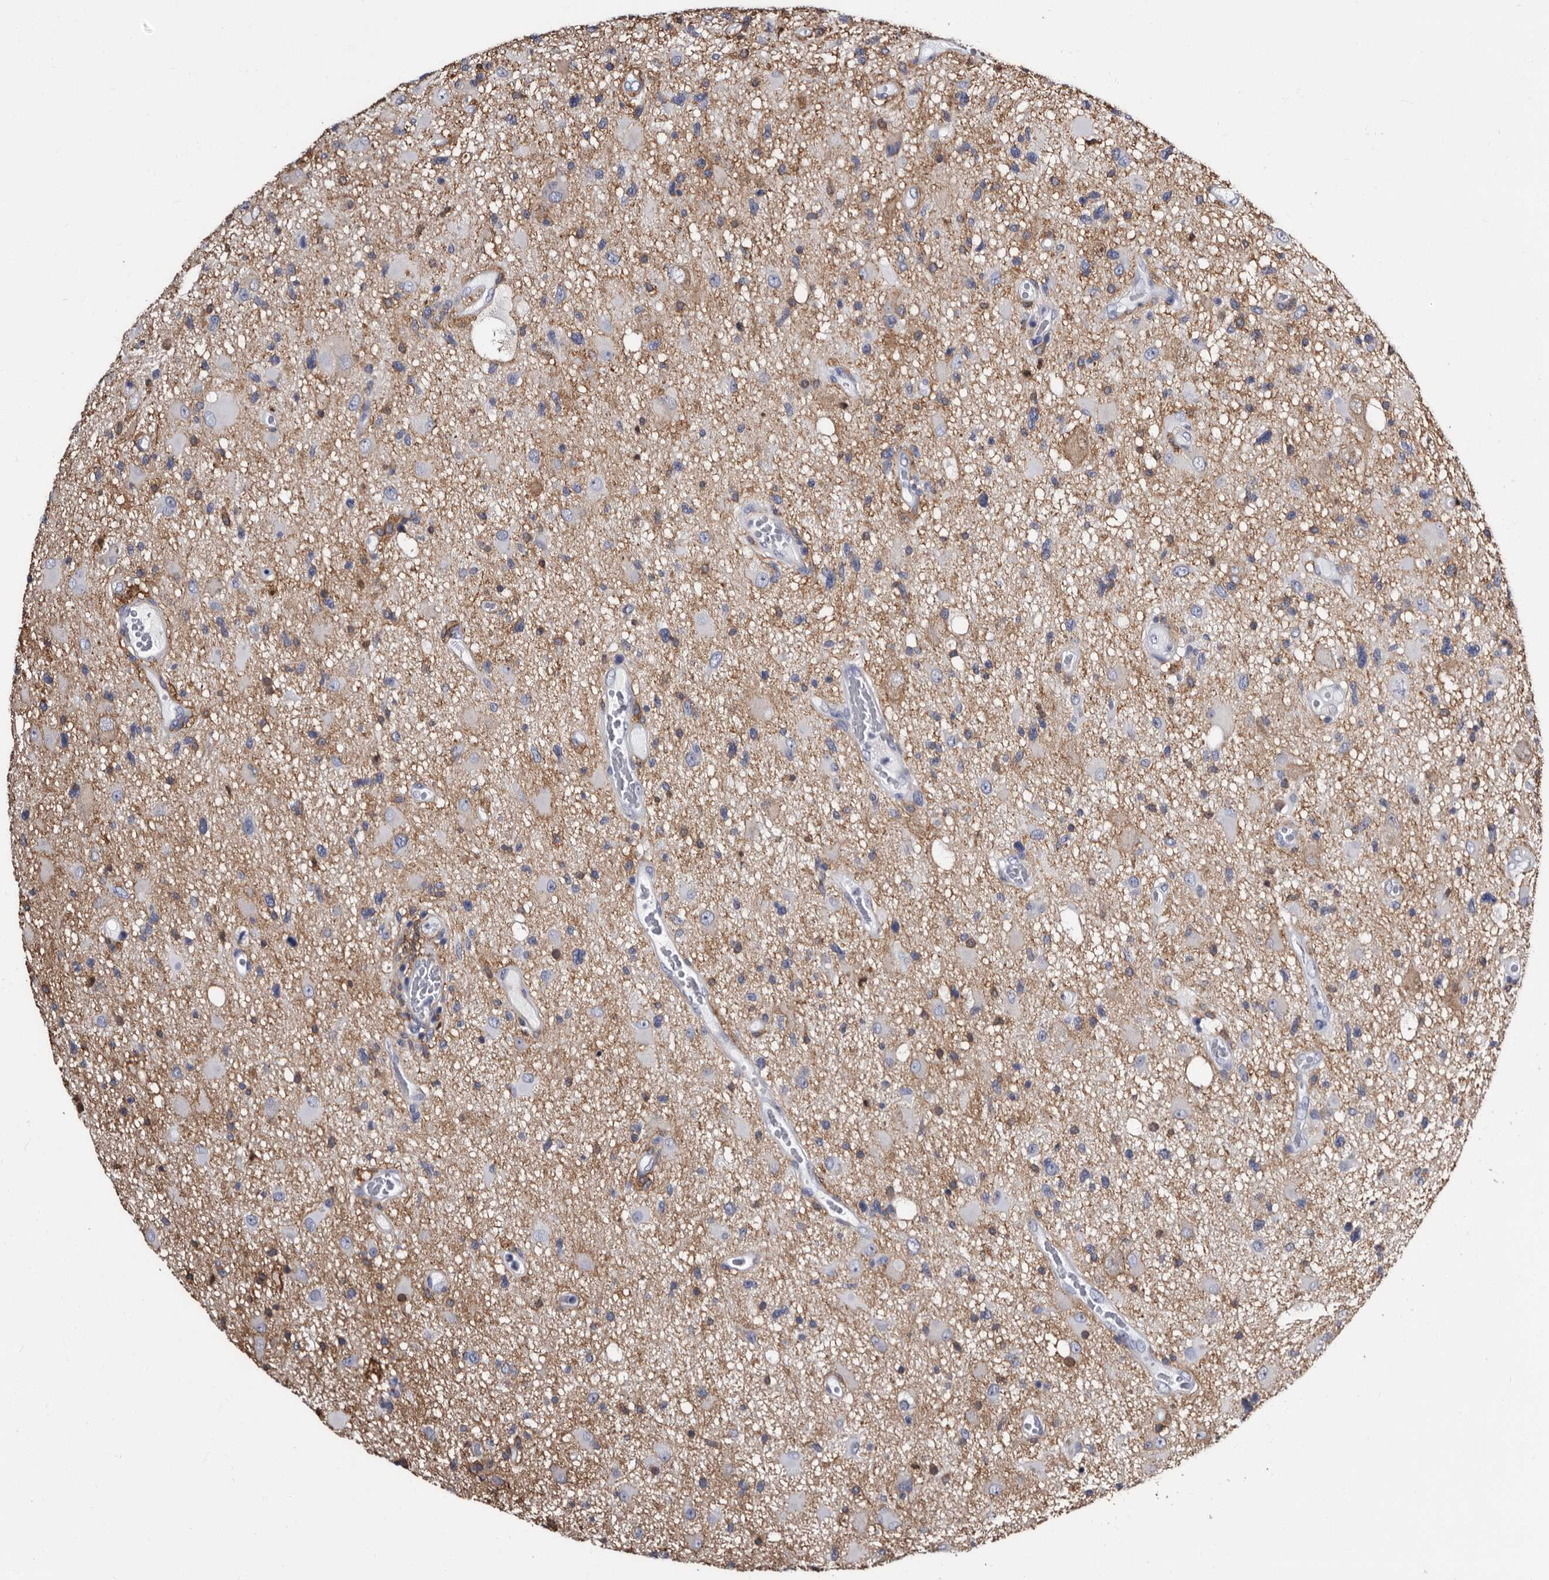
{"staining": {"intensity": "weak", "quantity": "<25%", "location": "cytoplasmic/membranous"}, "tissue": "glioma", "cell_type": "Tumor cells", "image_type": "cancer", "snomed": [{"axis": "morphology", "description": "Glioma, malignant, High grade"}, {"axis": "topography", "description": "Brain"}], "caption": "Tumor cells are negative for protein expression in human glioma. The staining was performed using DAB (3,3'-diaminobenzidine) to visualize the protein expression in brown, while the nuclei were stained in blue with hematoxylin (Magnification: 20x).", "gene": "EPB41L3", "patient": {"sex": "male", "age": 33}}